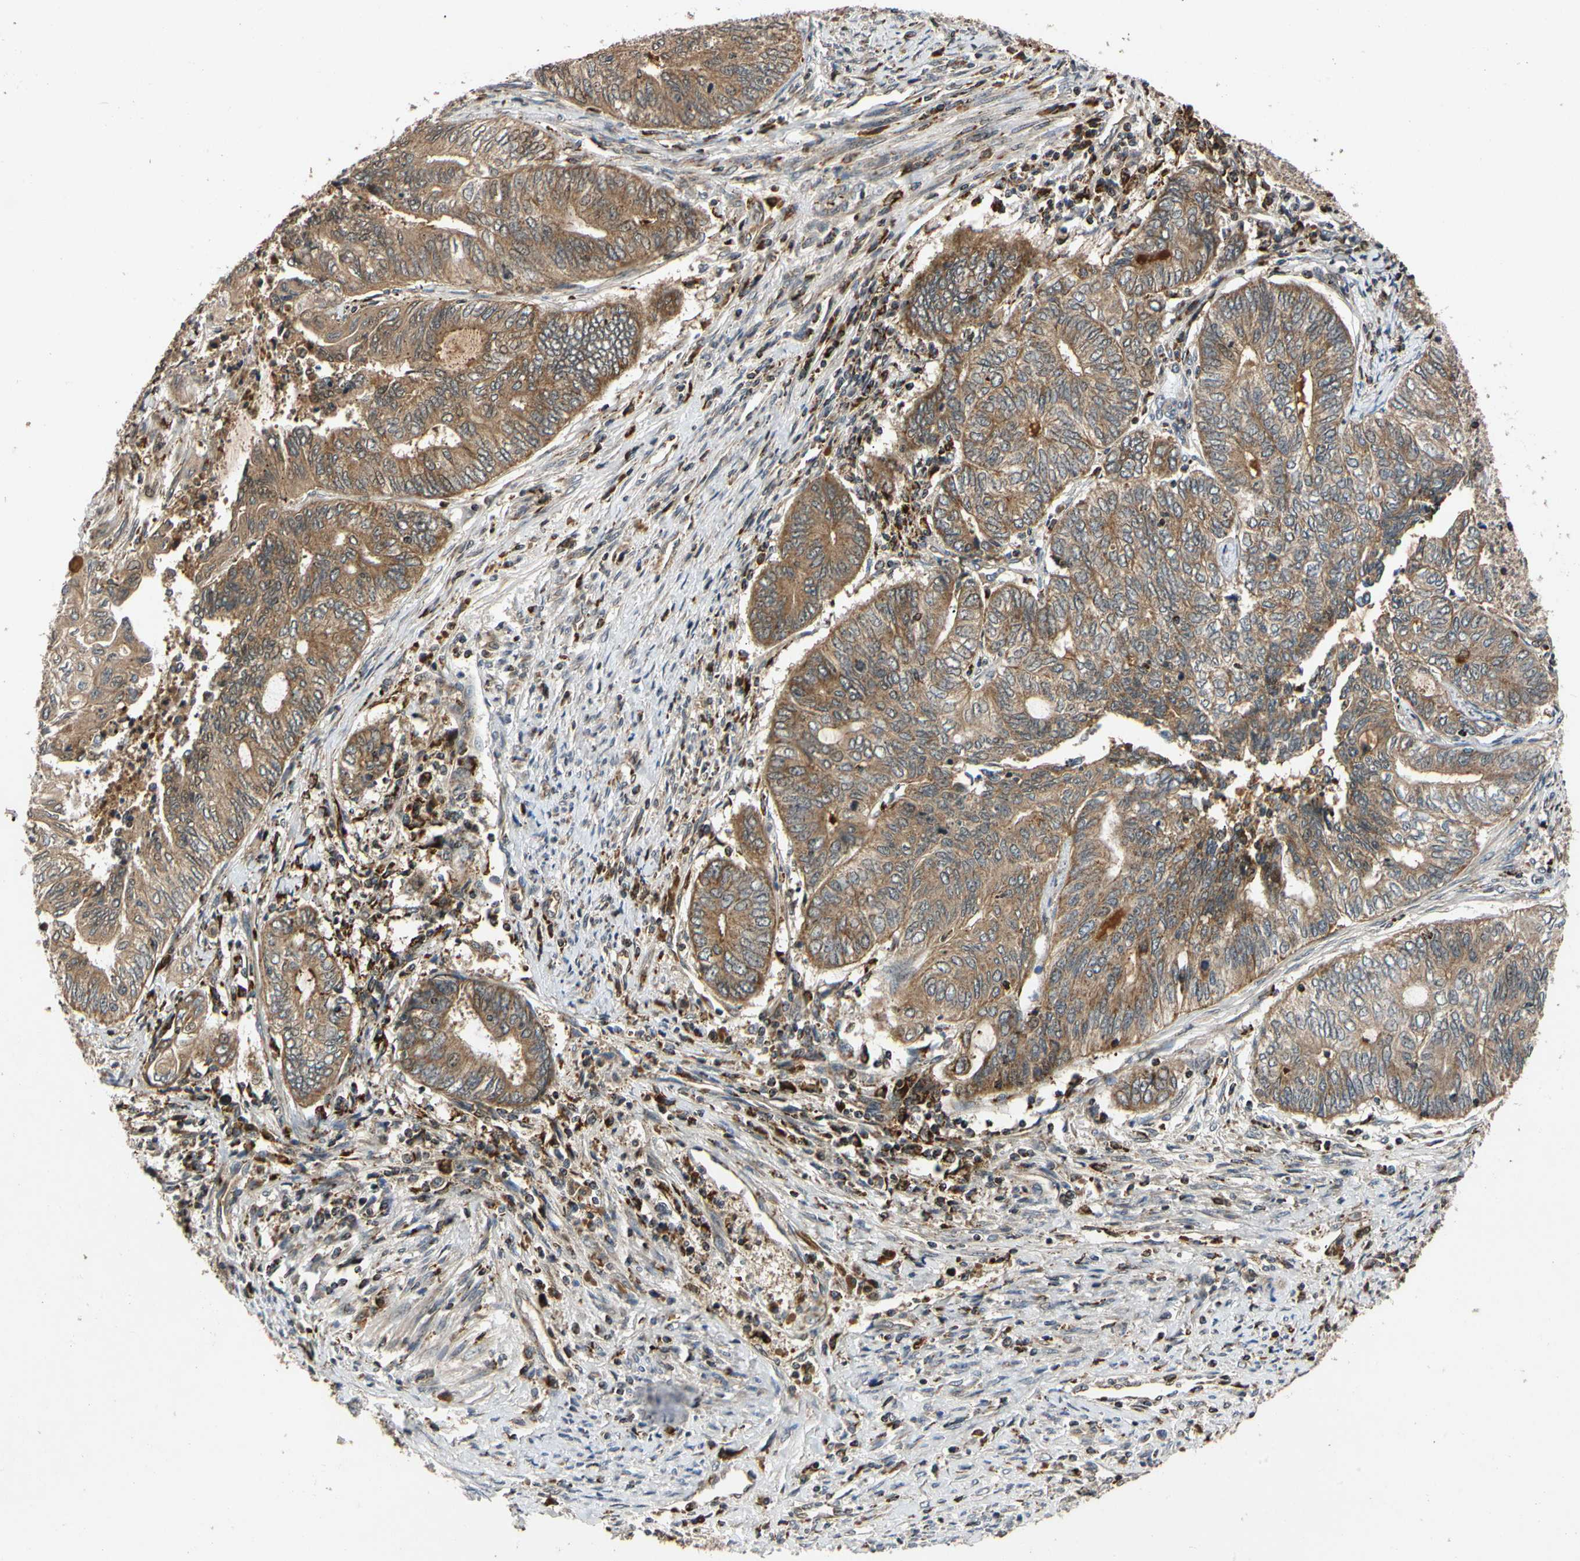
{"staining": {"intensity": "strong", "quantity": ">75%", "location": "cytoplasmic/membranous"}, "tissue": "endometrial cancer", "cell_type": "Tumor cells", "image_type": "cancer", "snomed": [{"axis": "morphology", "description": "Adenocarcinoma, NOS"}, {"axis": "topography", "description": "Uterus"}, {"axis": "topography", "description": "Endometrium"}], "caption": "Endometrial adenocarcinoma stained for a protein shows strong cytoplasmic/membranous positivity in tumor cells.", "gene": "MRPS22", "patient": {"sex": "female", "age": 70}}